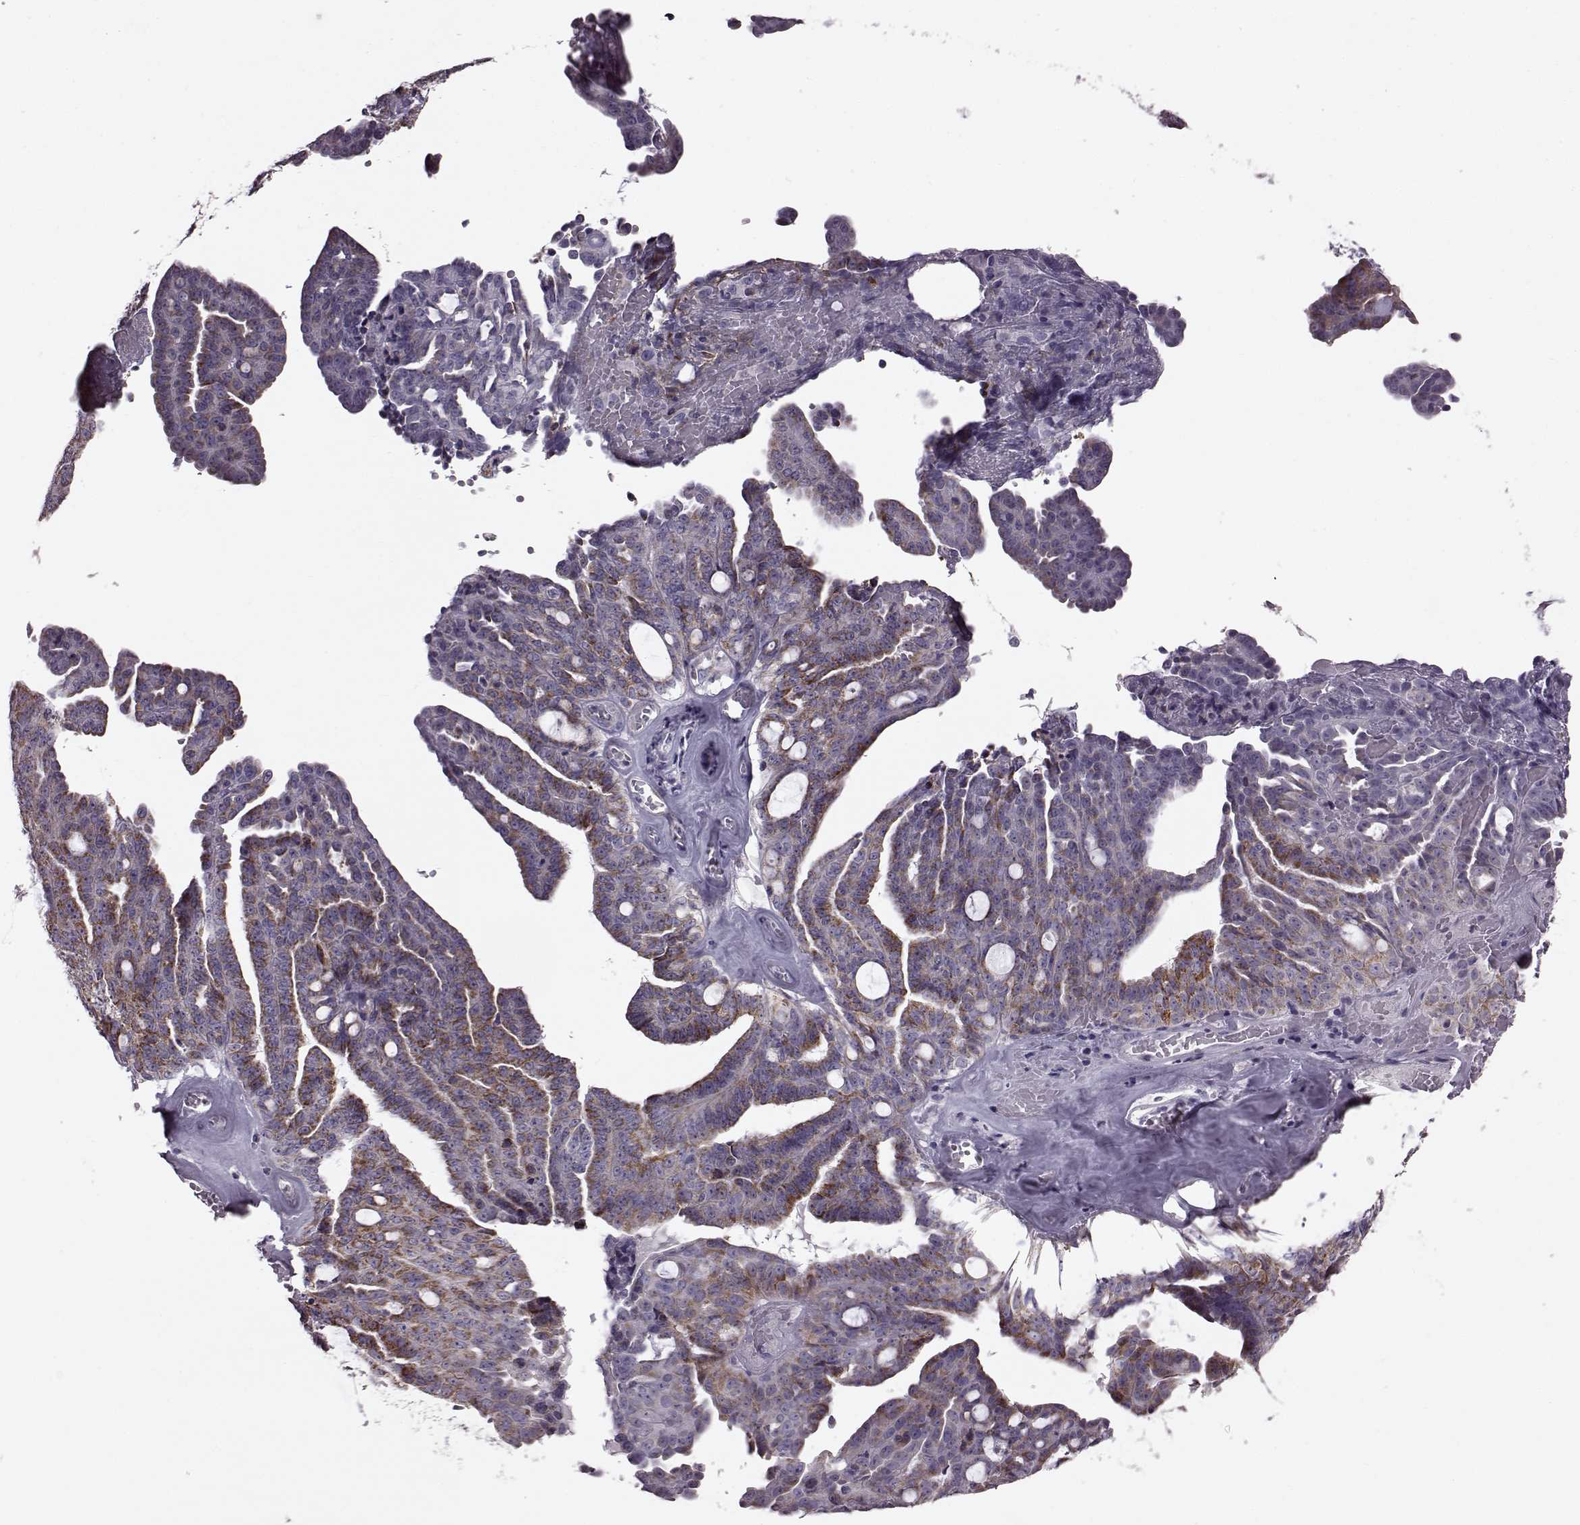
{"staining": {"intensity": "strong", "quantity": ">75%", "location": "cytoplasmic/membranous"}, "tissue": "ovarian cancer", "cell_type": "Tumor cells", "image_type": "cancer", "snomed": [{"axis": "morphology", "description": "Cystadenocarcinoma, serous, NOS"}, {"axis": "topography", "description": "Ovary"}], "caption": "Ovarian cancer (serous cystadenocarcinoma) stained for a protein (brown) demonstrates strong cytoplasmic/membranous positive staining in approximately >75% of tumor cells.", "gene": "ATP5MF", "patient": {"sex": "female", "age": 71}}